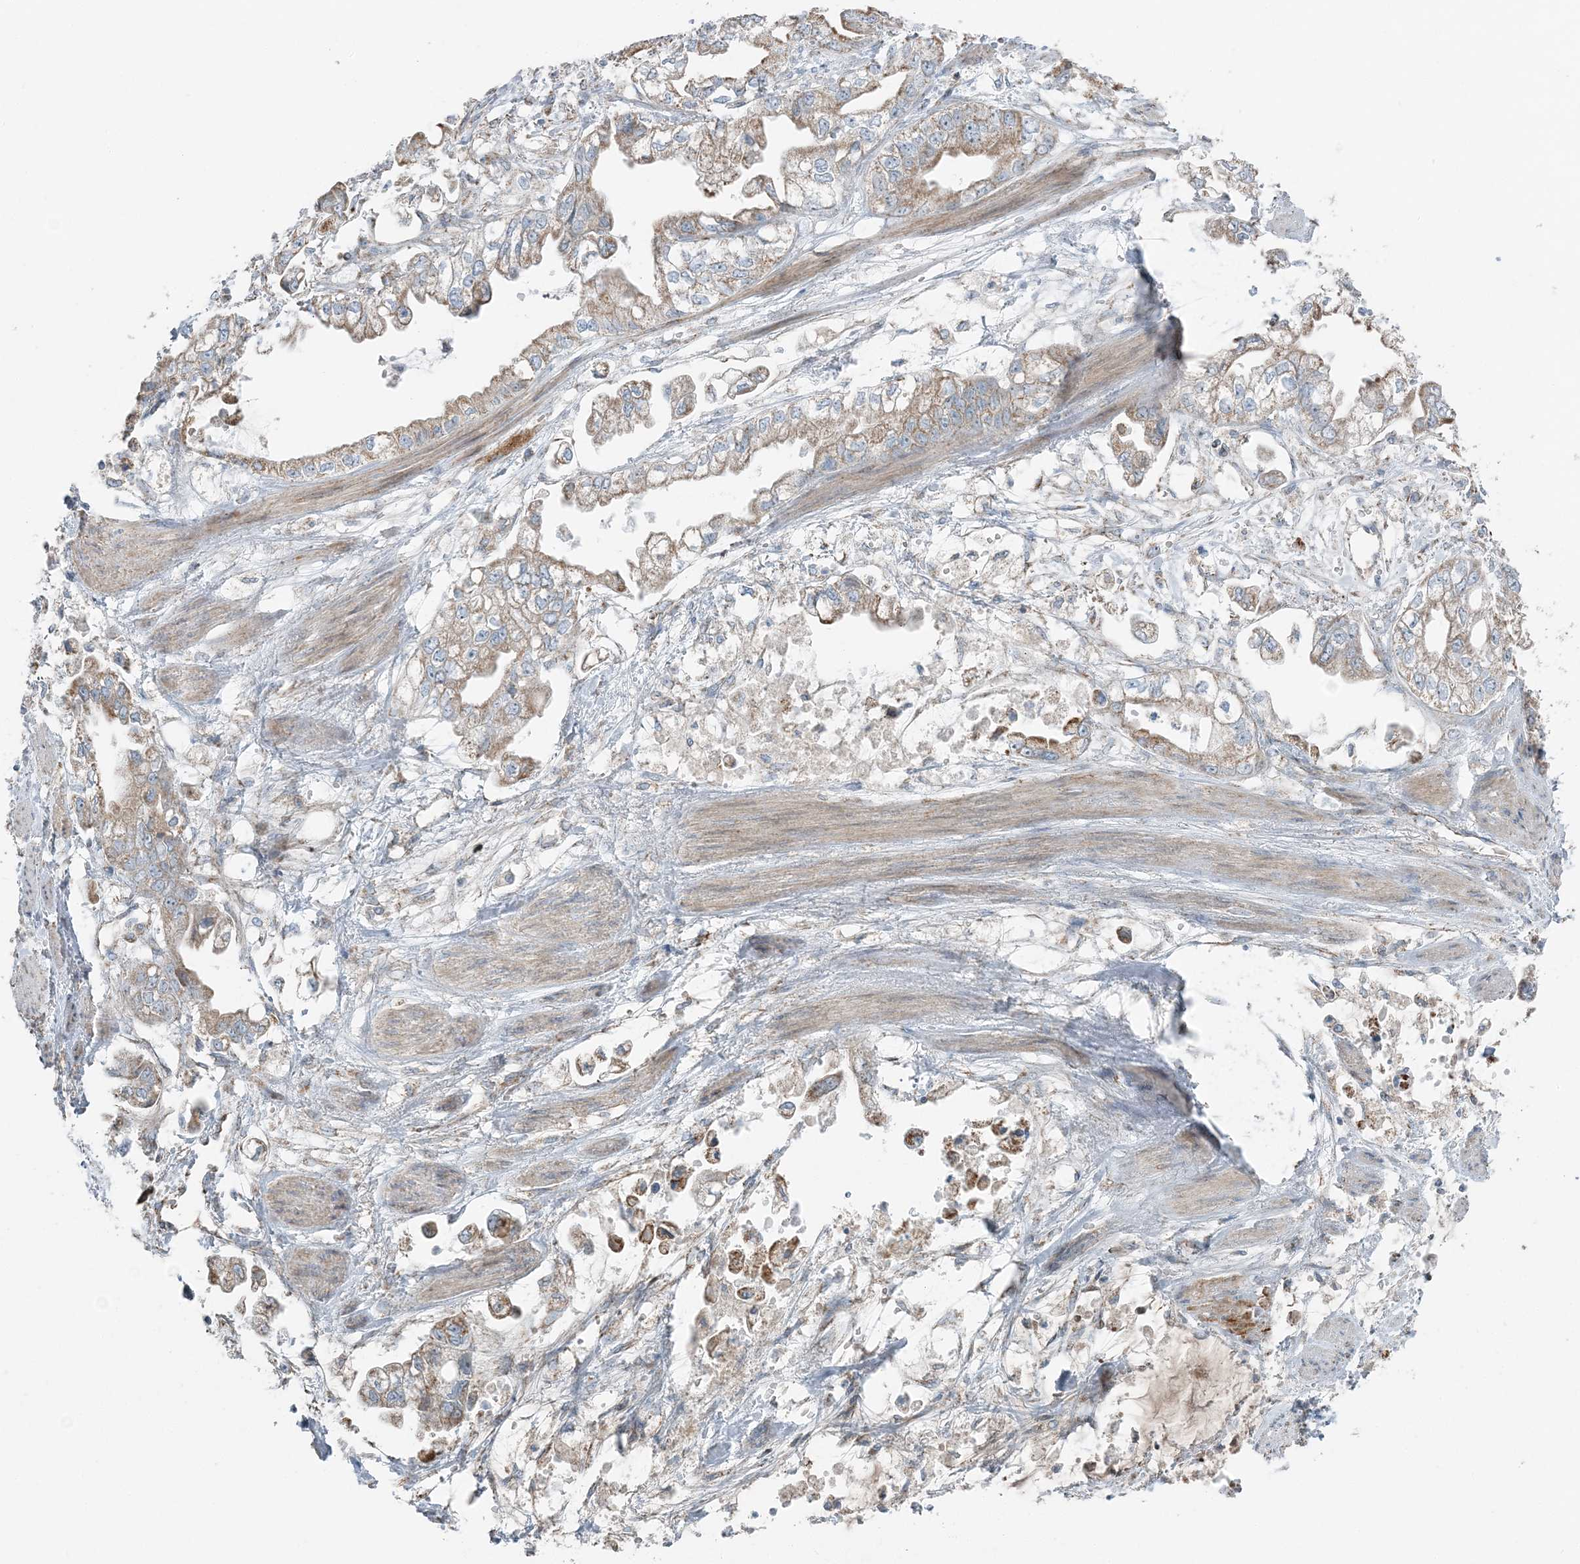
{"staining": {"intensity": "weak", "quantity": ">75%", "location": "cytoplasmic/membranous"}, "tissue": "stomach cancer", "cell_type": "Tumor cells", "image_type": "cancer", "snomed": [{"axis": "morphology", "description": "Adenocarcinoma, NOS"}, {"axis": "topography", "description": "Stomach"}], "caption": "Stomach adenocarcinoma was stained to show a protein in brown. There is low levels of weak cytoplasmic/membranous staining in approximately >75% of tumor cells.", "gene": "SLC22A16", "patient": {"sex": "male", "age": 62}}